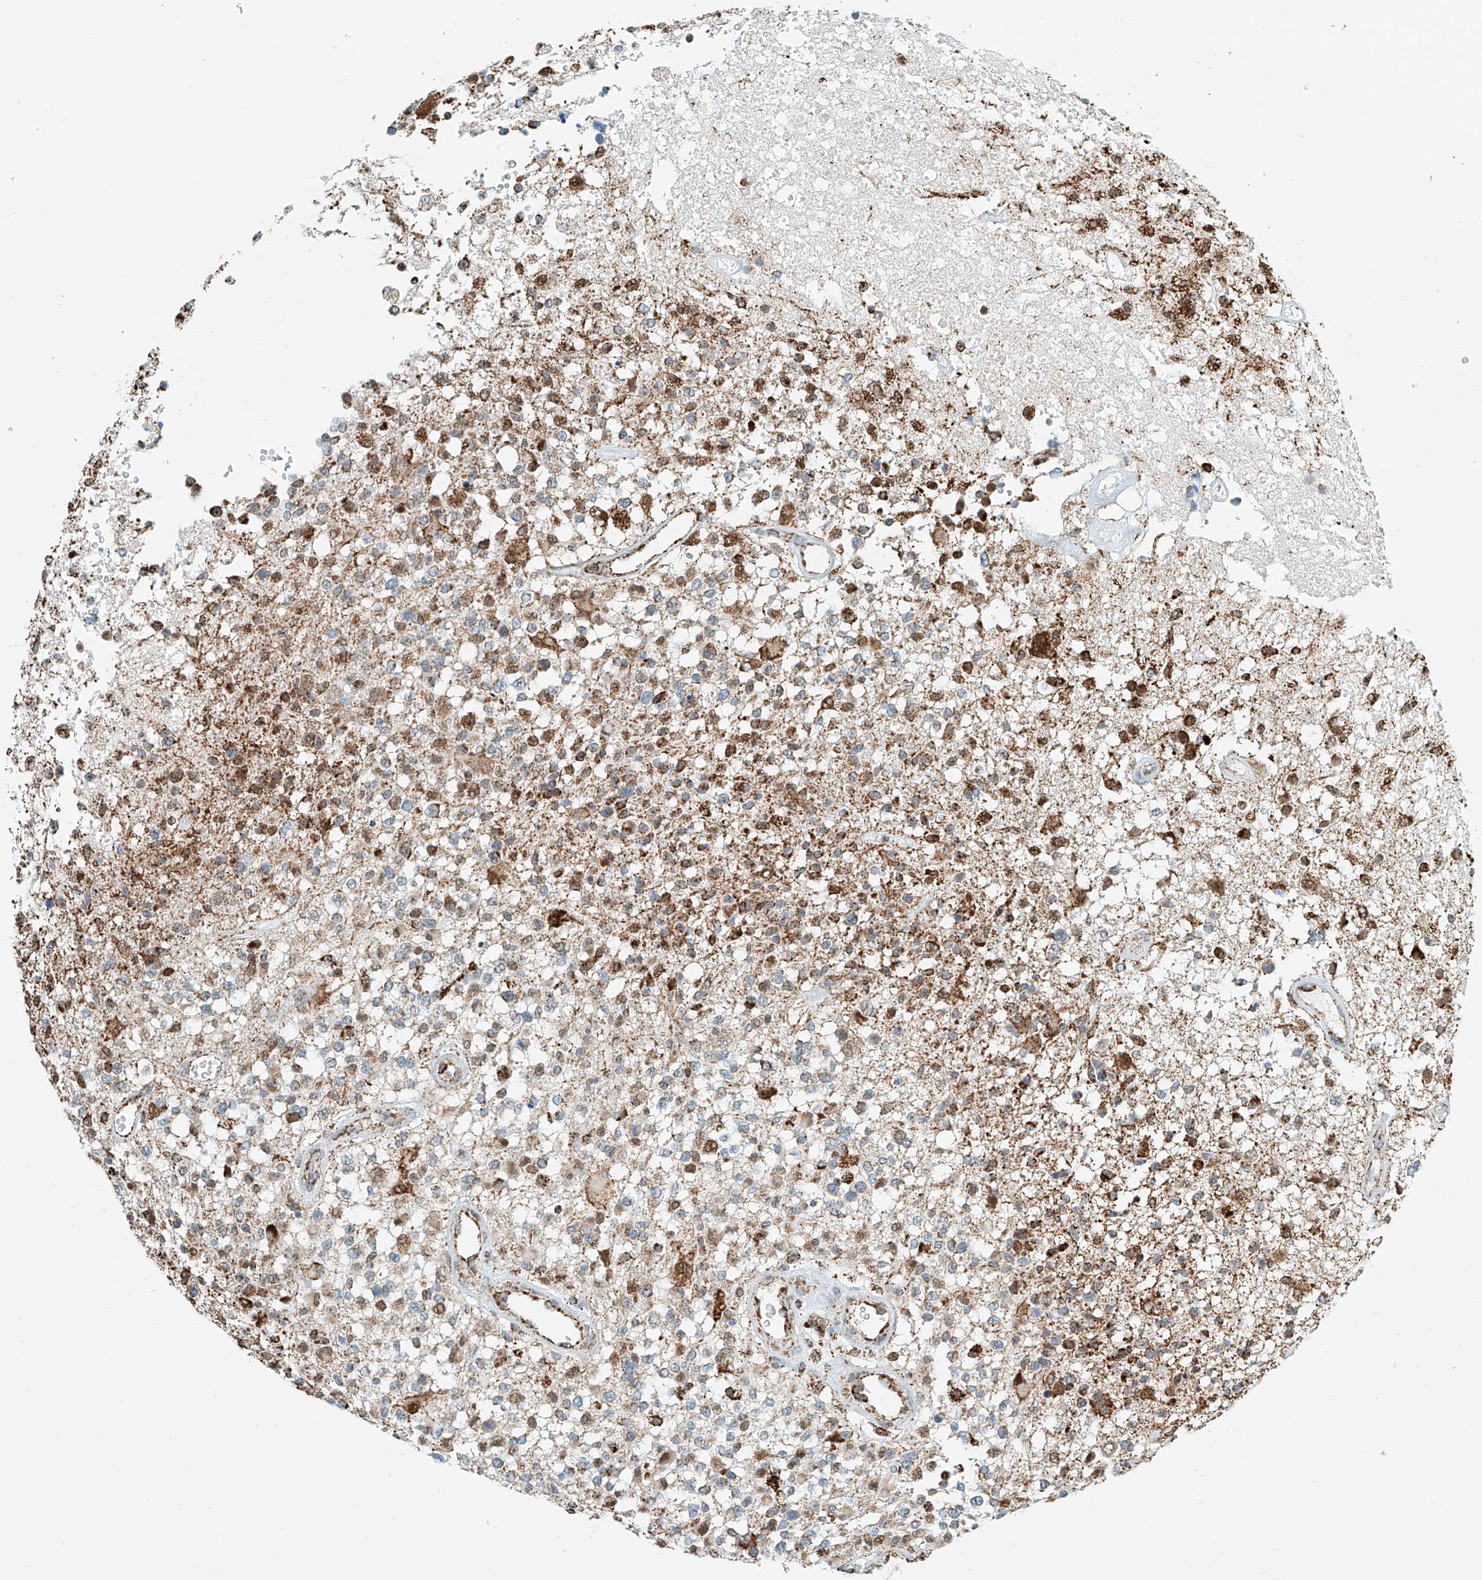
{"staining": {"intensity": "weak", "quantity": "25%-75%", "location": "cytoplasmic/membranous"}, "tissue": "glioma", "cell_type": "Tumor cells", "image_type": "cancer", "snomed": [{"axis": "morphology", "description": "Glioma, malignant, High grade"}, {"axis": "morphology", "description": "Glioblastoma, NOS"}, {"axis": "topography", "description": "Brain"}], "caption": "An immunohistochemistry image of neoplastic tissue is shown. Protein staining in brown highlights weak cytoplasmic/membranous positivity in glioma within tumor cells.", "gene": "PPA2", "patient": {"sex": "male", "age": 60}}